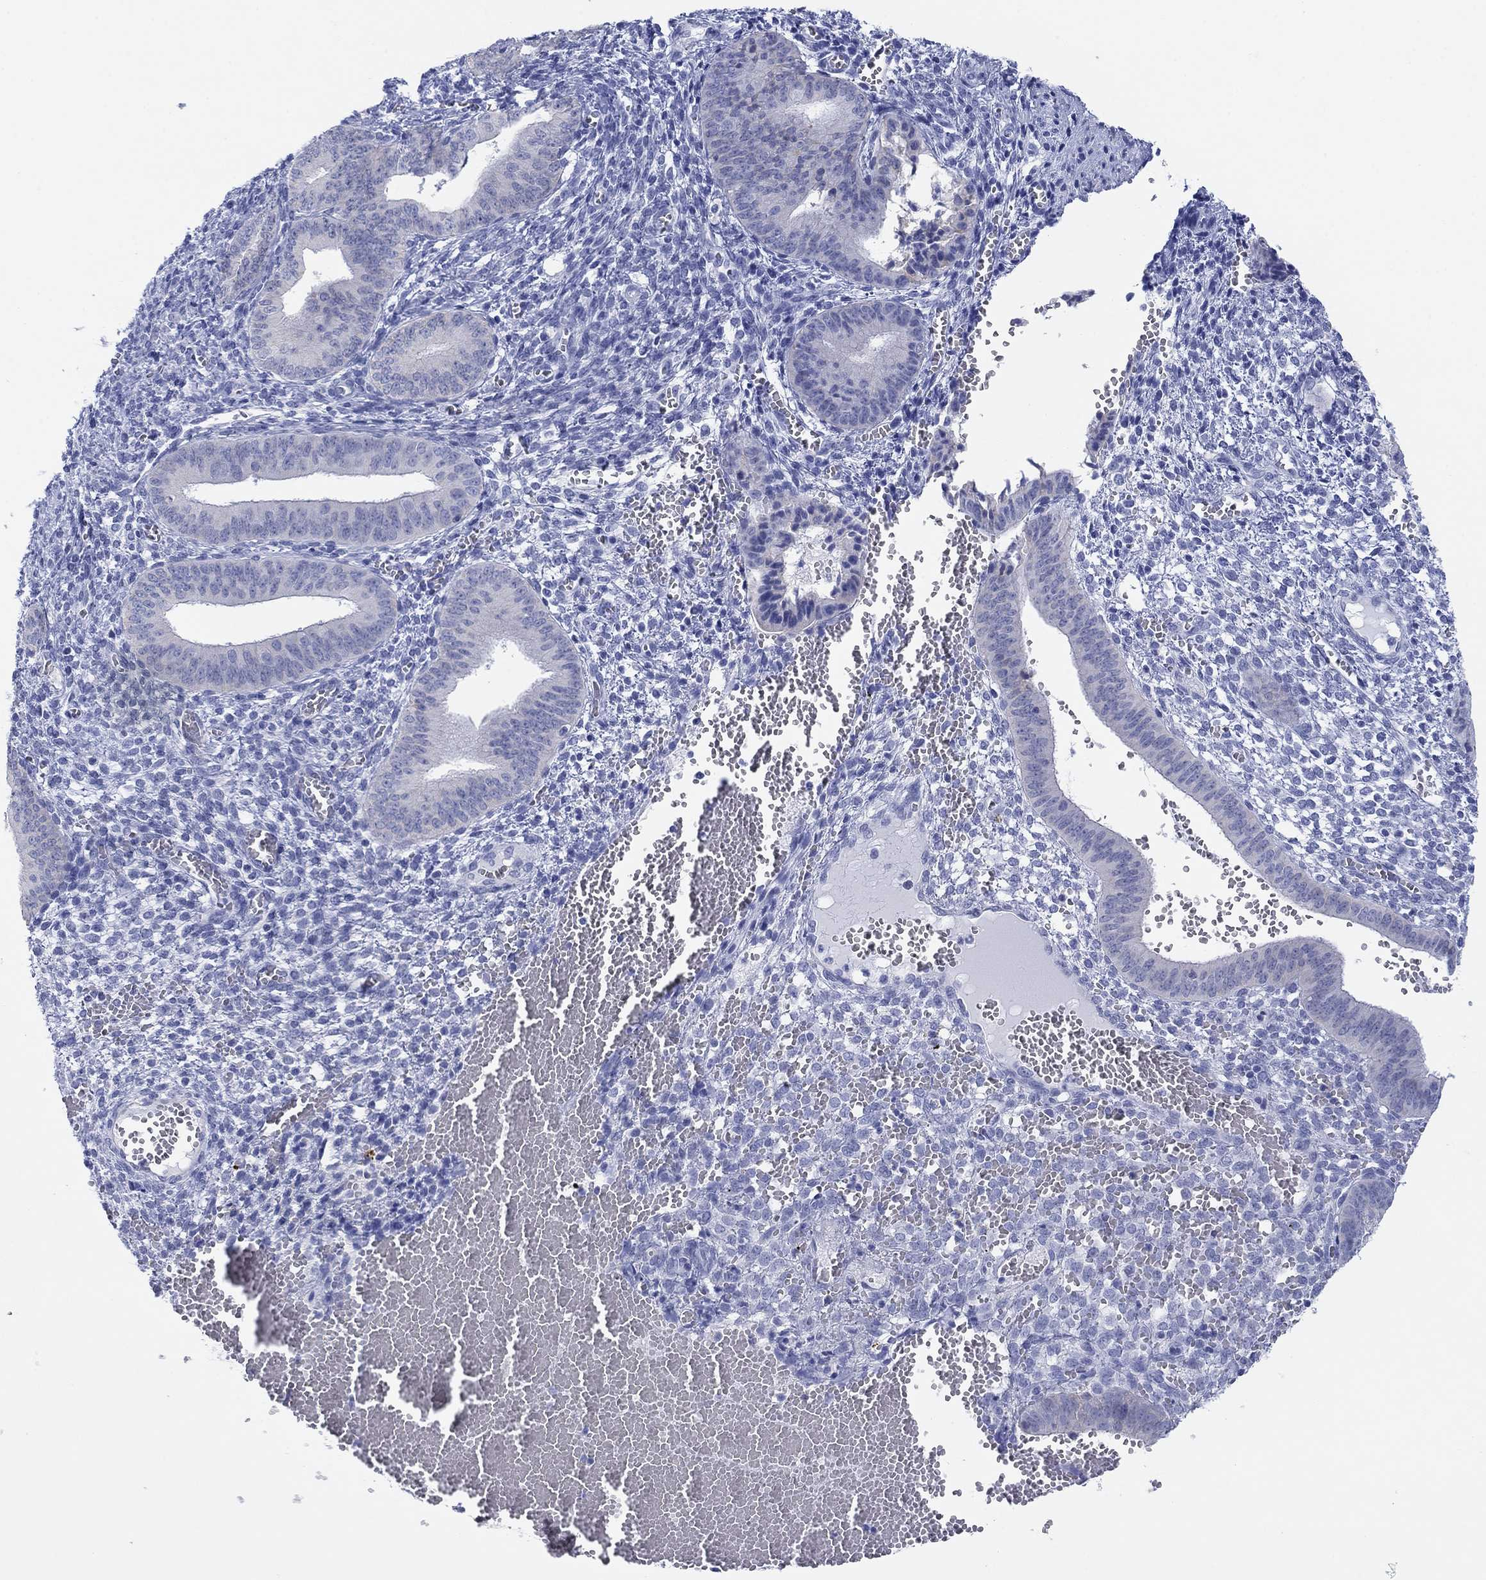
{"staining": {"intensity": "negative", "quantity": "none", "location": "none"}, "tissue": "endometrium", "cell_type": "Cells in endometrial stroma", "image_type": "normal", "snomed": [{"axis": "morphology", "description": "Normal tissue, NOS"}, {"axis": "topography", "description": "Endometrium"}], "caption": "This is a micrograph of immunohistochemistry (IHC) staining of normal endometrium, which shows no expression in cells in endometrial stroma. The staining is performed using DAB (3,3'-diaminobenzidine) brown chromogen with nuclei counter-stained in using hematoxylin.", "gene": "ATP1B1", "patient": {"sex": "female", "age": 42}}